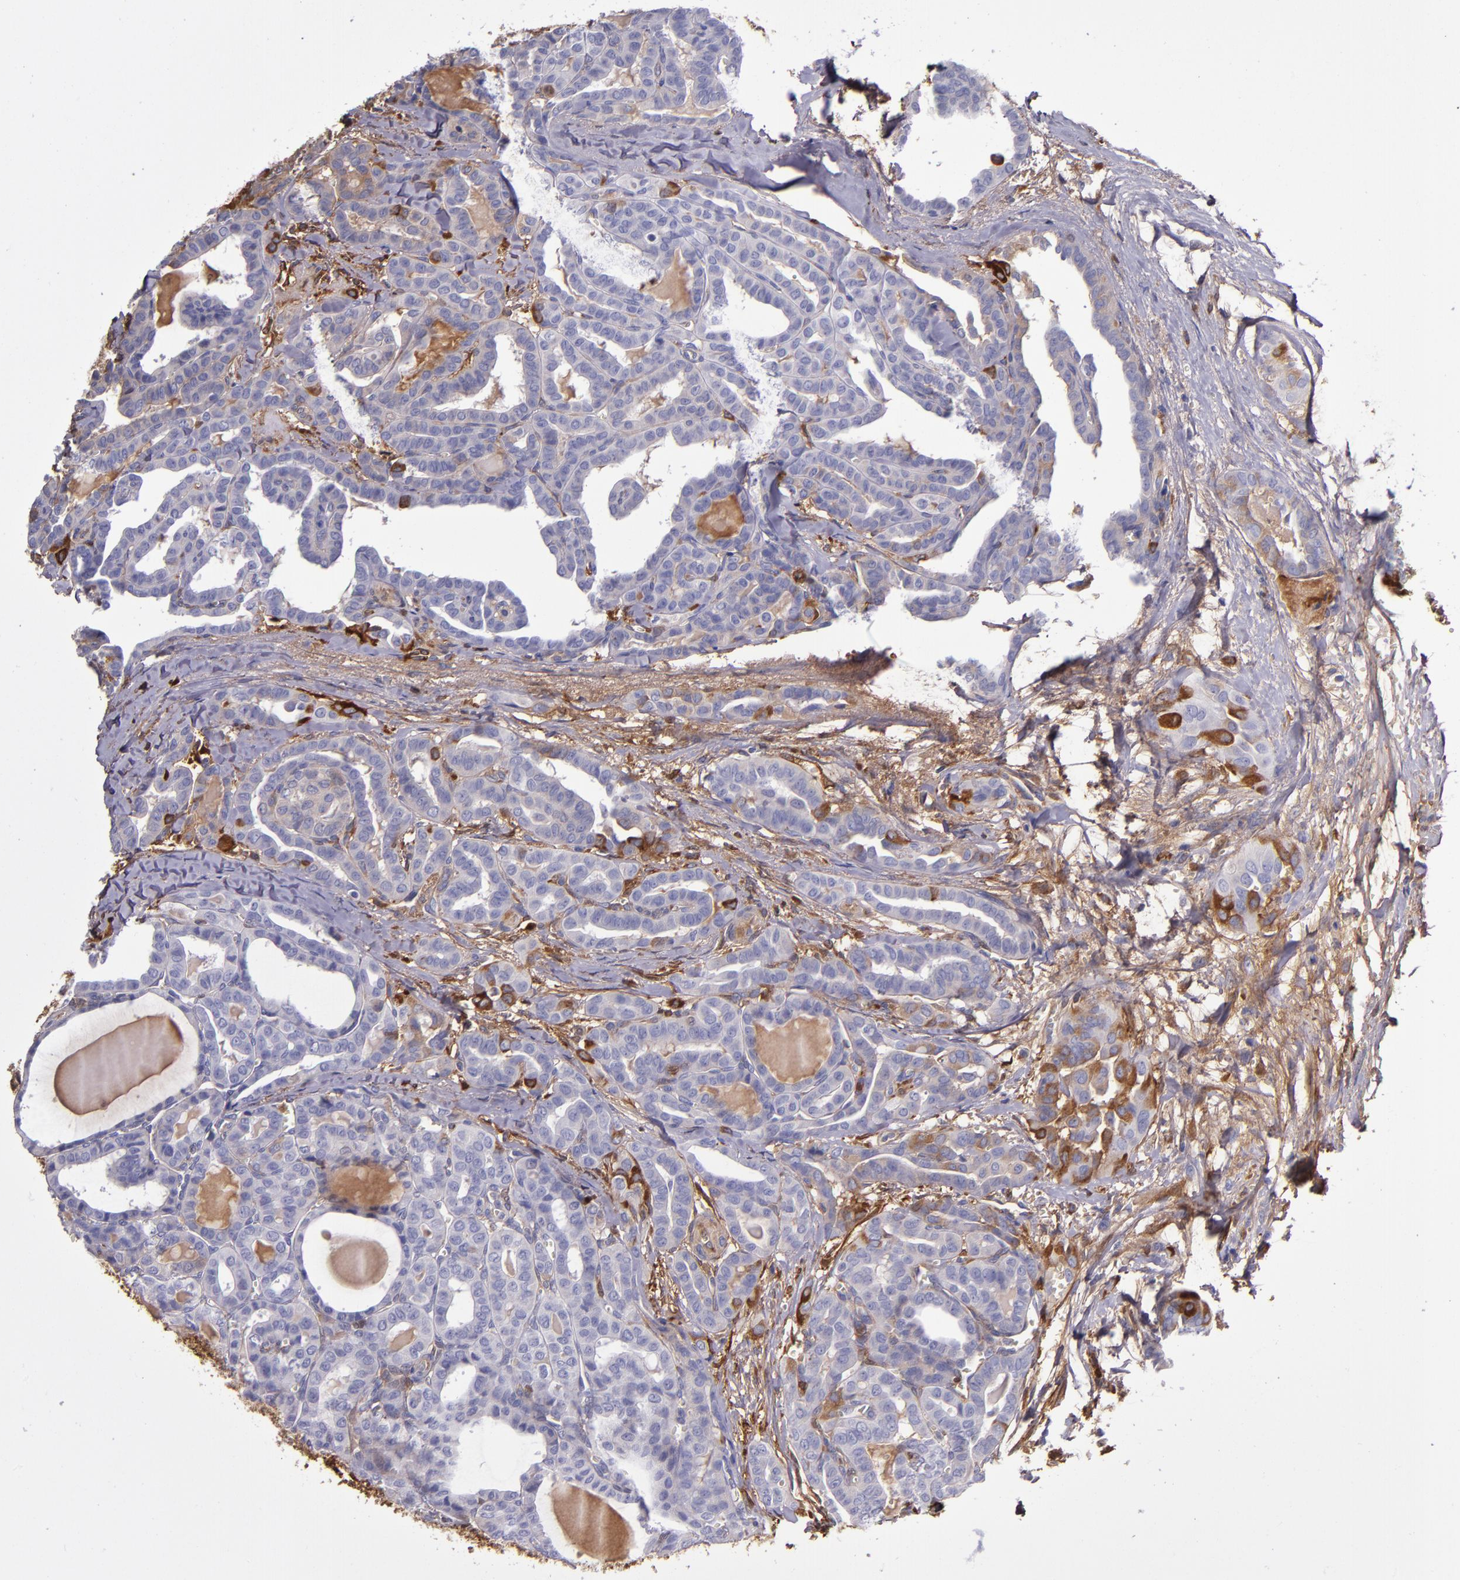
{"staining": {"intensity": "moderate", "quantity": "<25%", "location": "cytoplasmic/membranous"}, "tissue": "thyroid cancer", "cell_type": "Tumor cells", "image_type": "cancer", "snomed": [{"axis": "morphology", "description": "Carcinoma, NOS"}, {"axis": "topography", "description": "Thyroid gland"}], "caption": "Approximately <25% of tumor cells in human thyroid cancer reveal moderate cytoplasmic/membranous protein positivity as visualized by brown immunohistochemical staining.", "gene": "CLEC3B", "patient": {"sex": "female", "age": 91}}